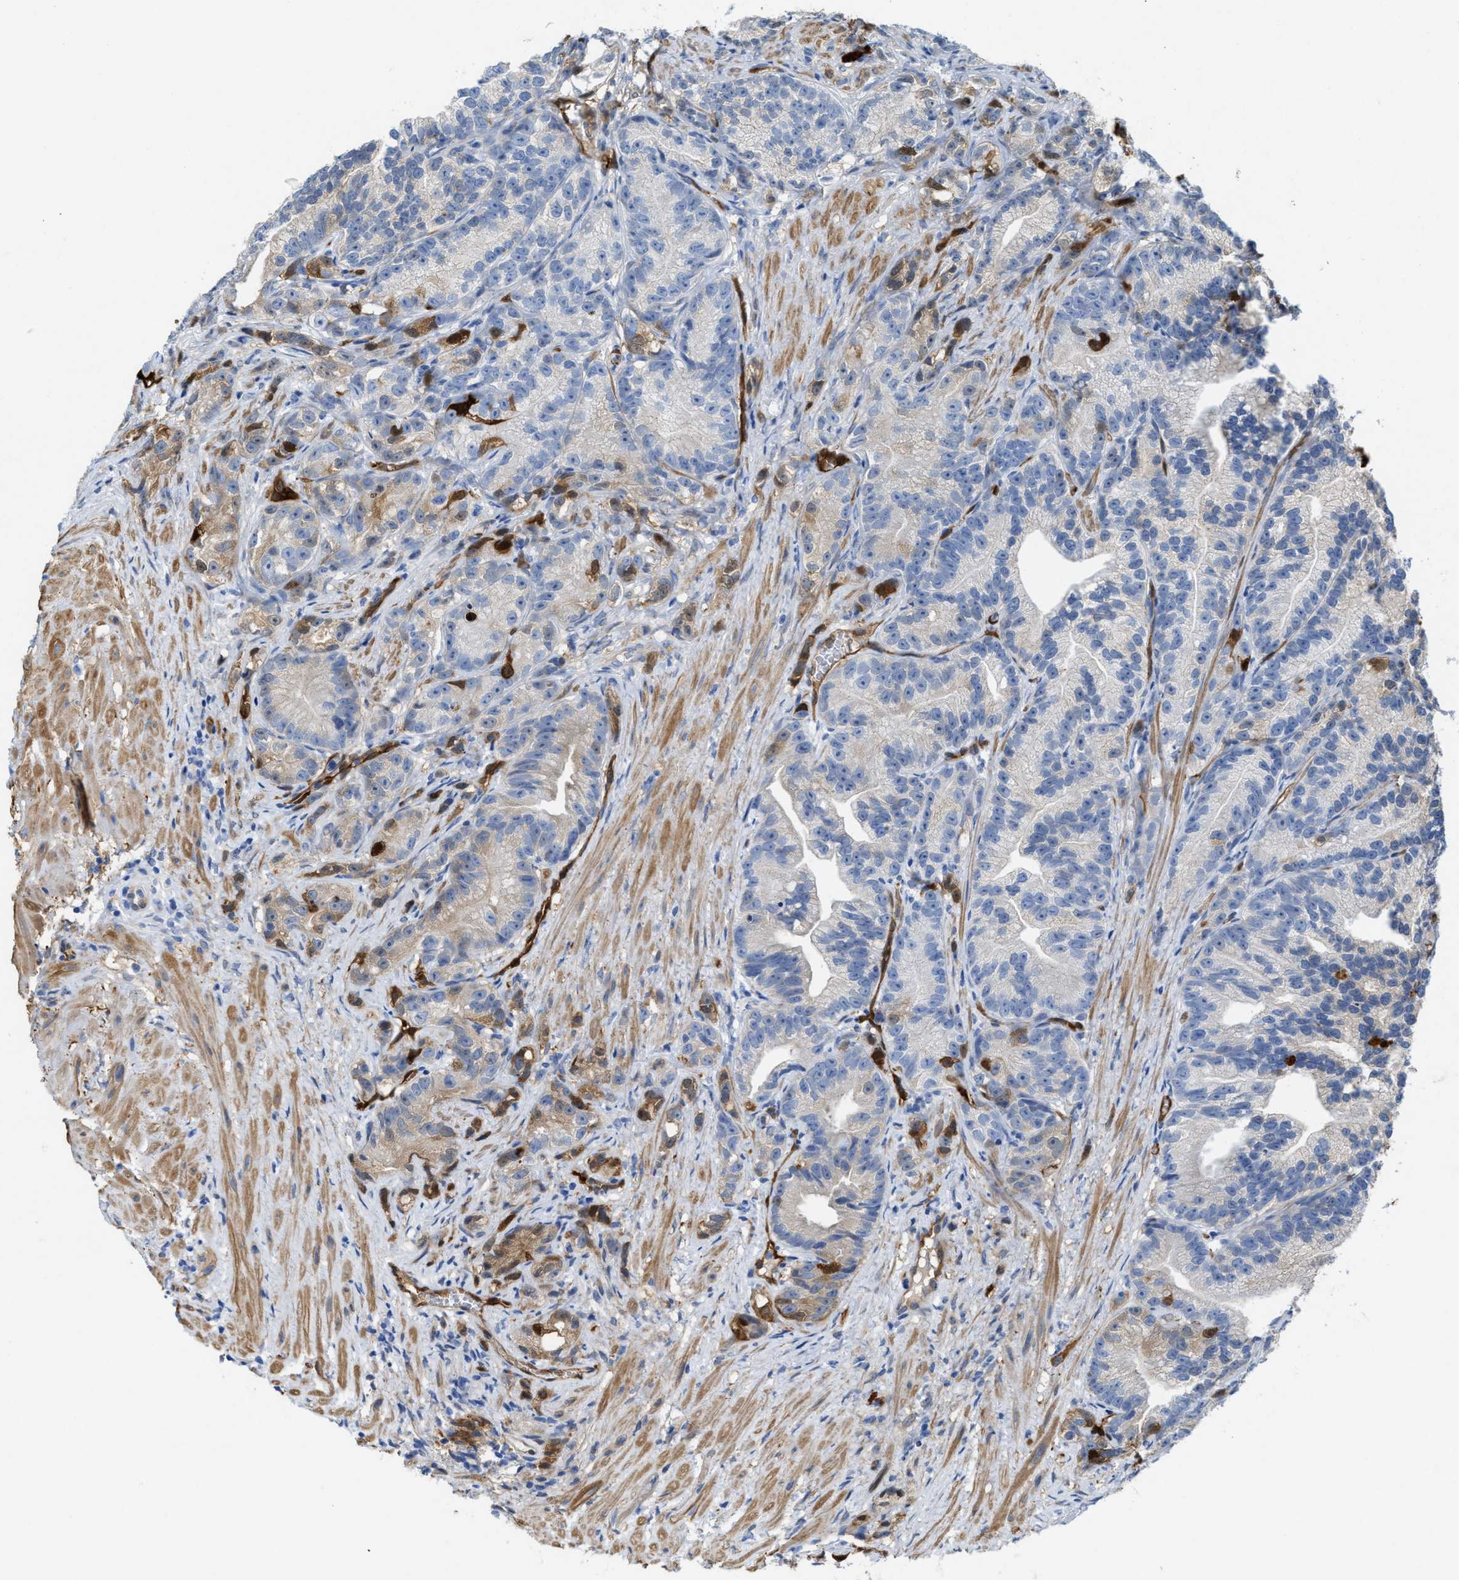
{"staining": {"intensity": "negative", "quantity": "none", "location": "none"}, "tissue": "prostate cancer", "cell_type": "Tumor cells", "image_type": "cancer", "snomed": [{"axis": "morphology", "description": "Adenocarcinoma, Low grade"}, {"axis": "topography", "description": "Prostate"}], "caption": "Photomicrograph shows no significant protein expression in tumor cells of adenocarcinoma (low-grade) (prostate).", "gene": "ASS1", "patient": {"sex": "male", "age": 89}}